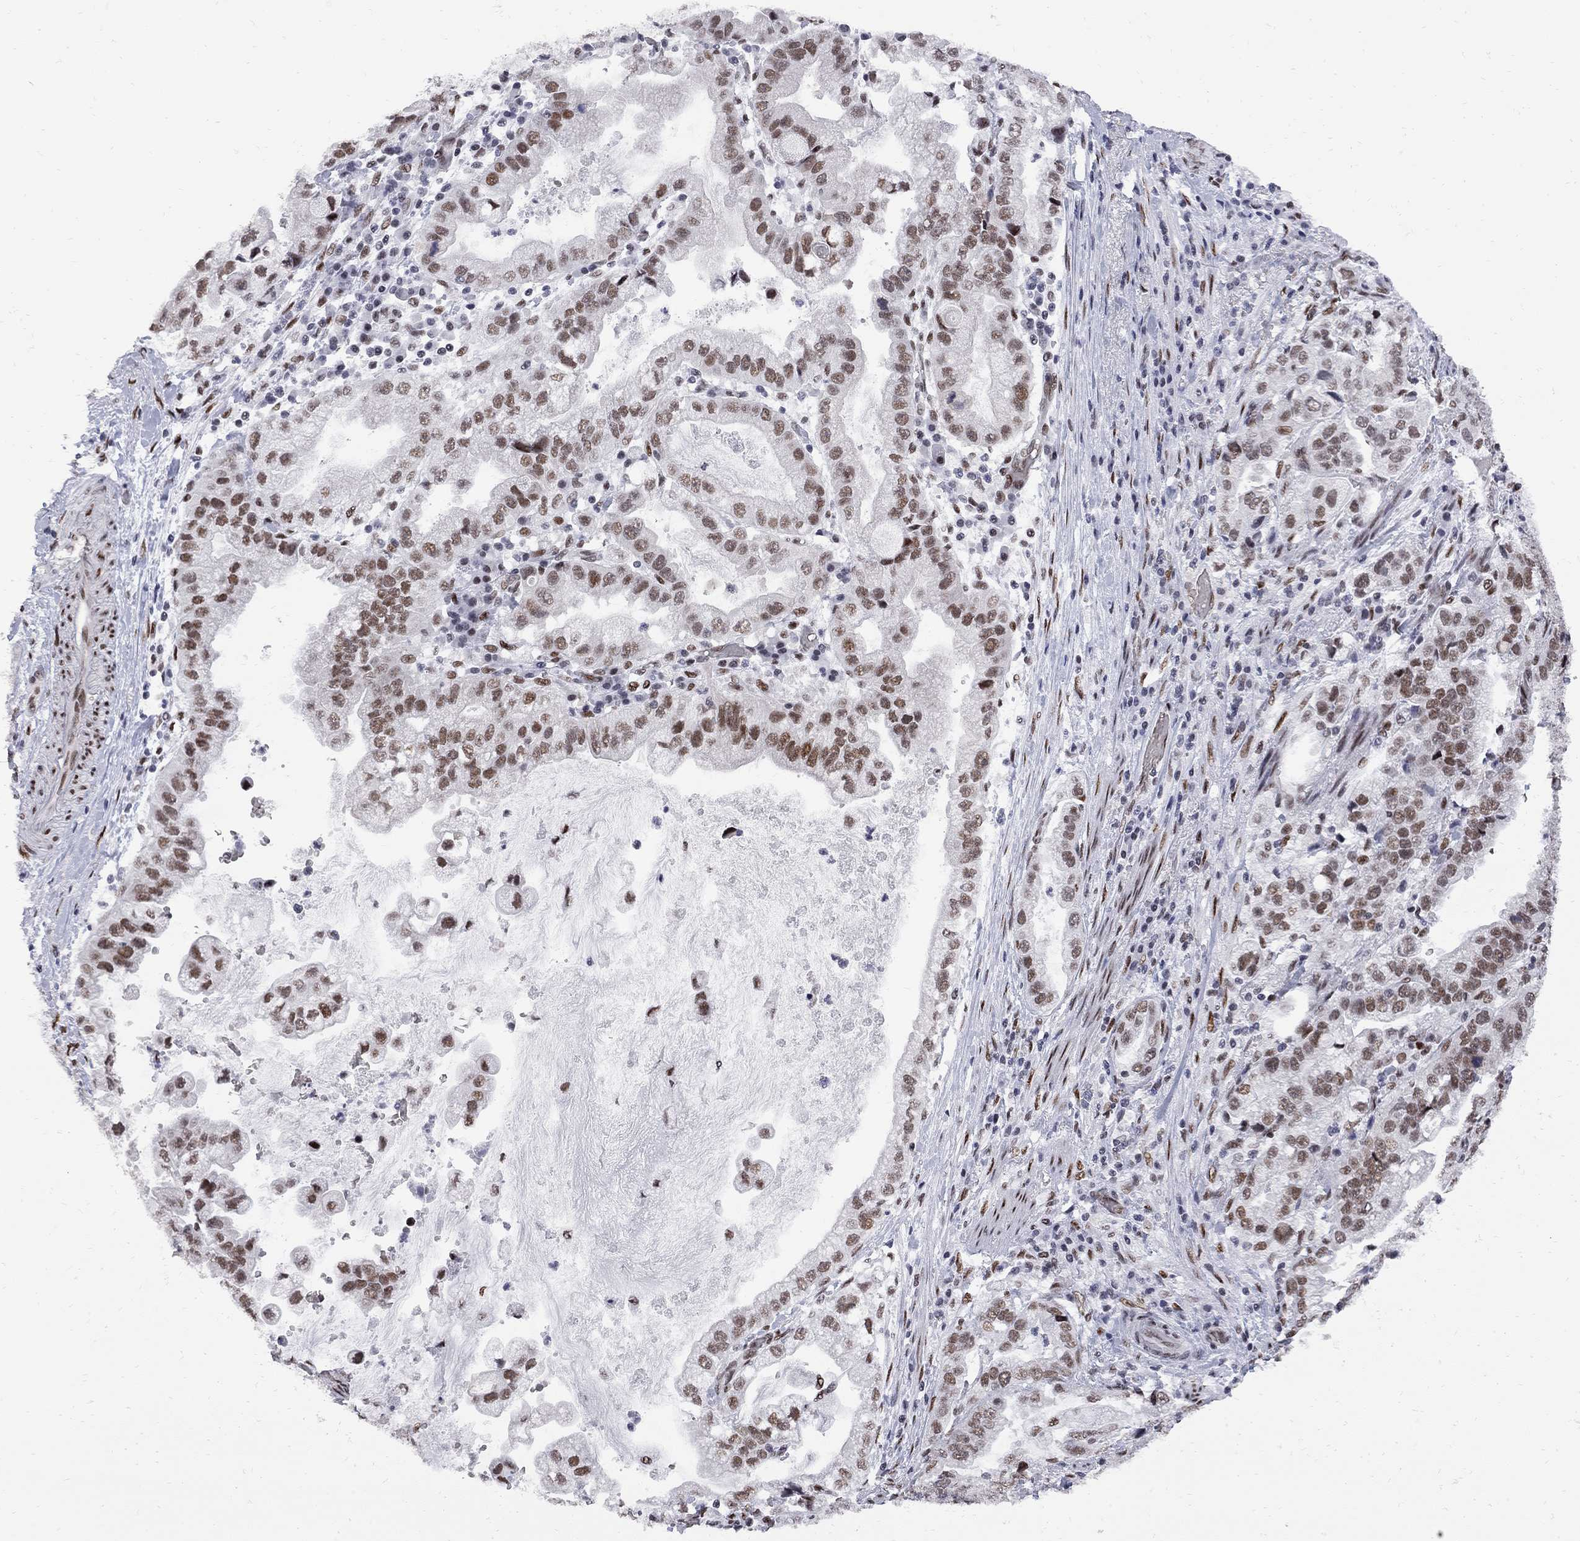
{"staining": {"intensity": "moderate", "quantity": ">75%", "location": "nuclear"}, "tissue": "stomach cancer", "cell_type": "Tumor cells", "image_type": "cancer", "snomed": [{"axis": "morphology", "description": "Adenocarcinoma, NOS"}, {"axis": "topography", "description": "Stomach"}], "caption": "Immunohistochemical staining of human stomach cancer reveals medium levels of moderate nuclear positivity in about >75% of tumor cells.", "gene": "ZBTB47", "patient": {"sex": "male", "age": 59}}